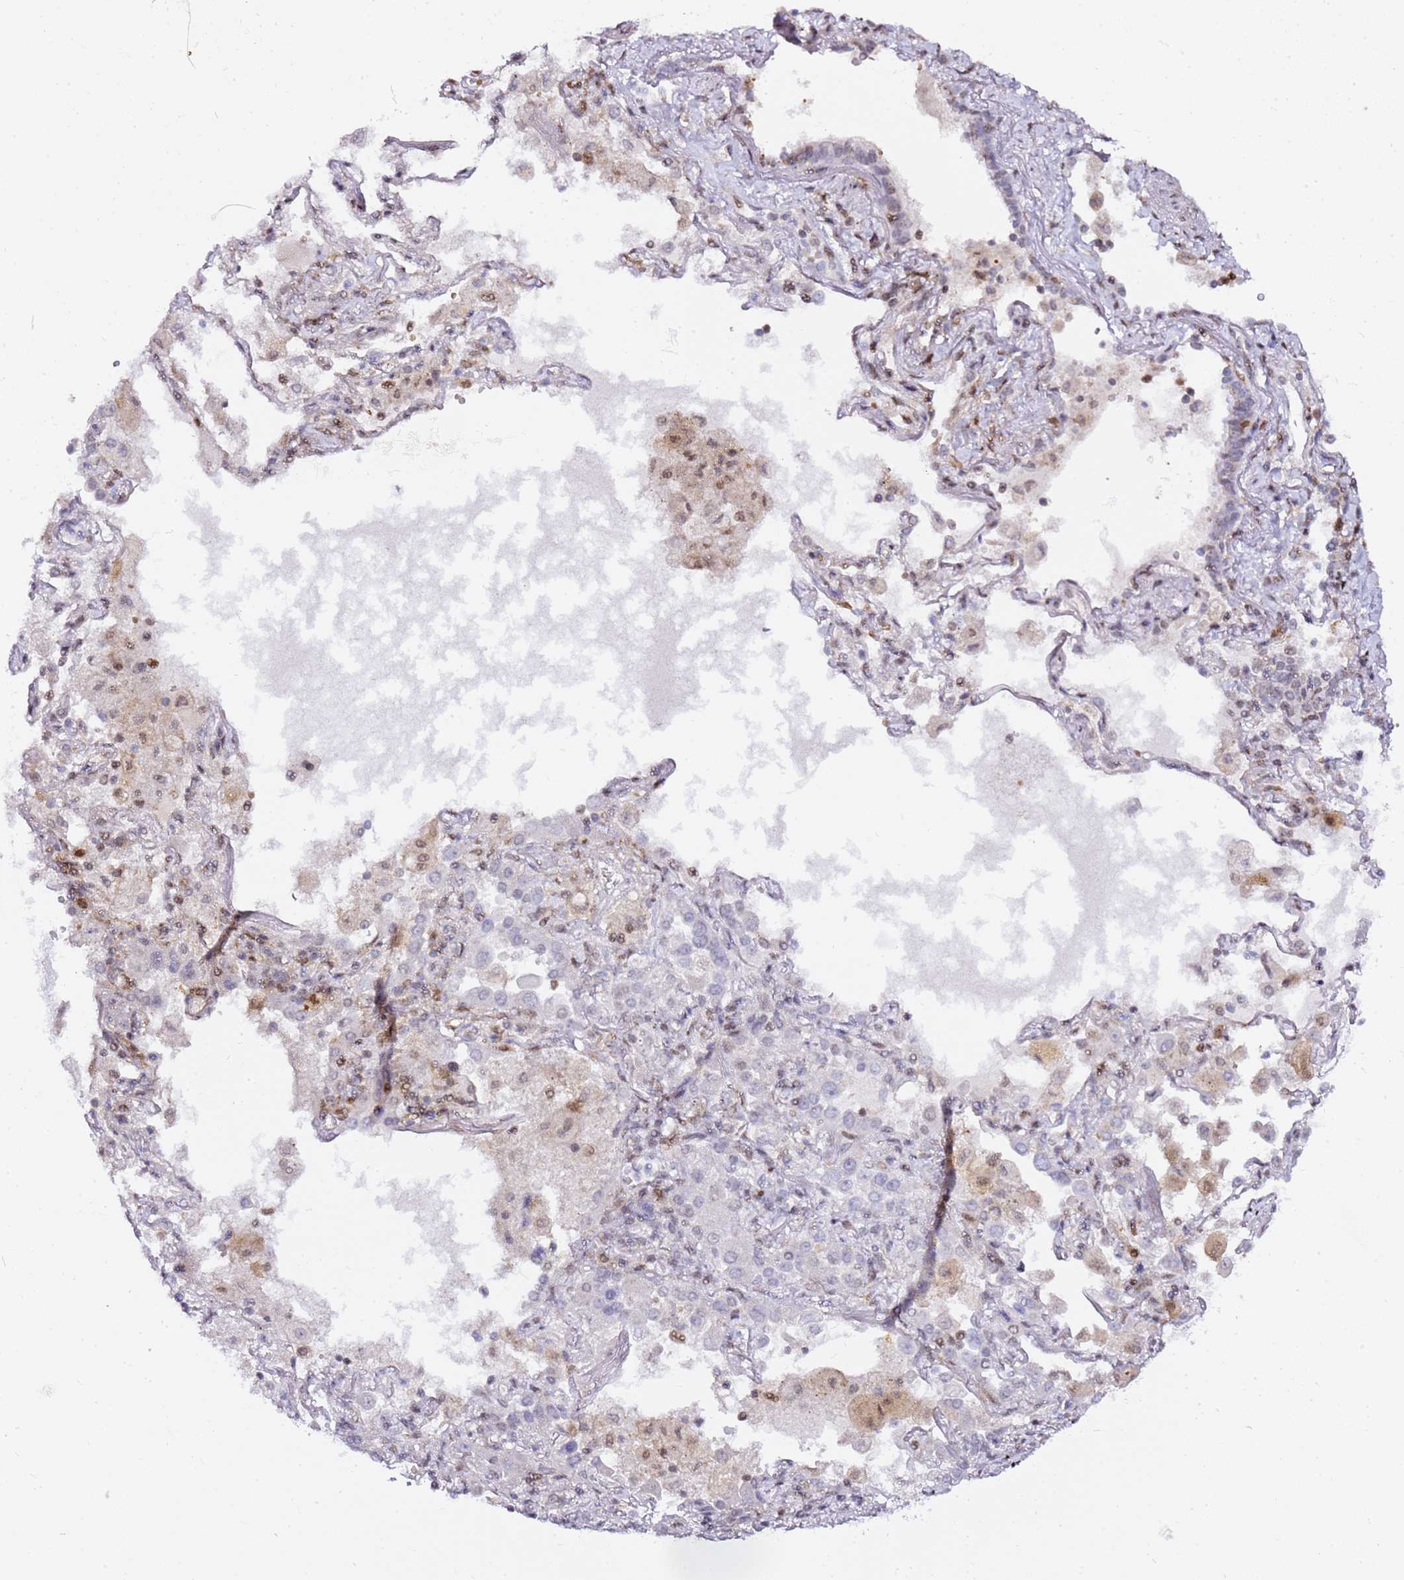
{"staining": {"intensity": "negative", "quantity": "none", "location": "none"}, "tissue": "lung cancer", "cell_type": "Tumor cells", "image_type": "cancer", "snomed": [{"axis": "morphology", "description": "Squamous cell carcinoma, NOS"}, {"axis": "topography", "description": "Lung"}], "caption": "A histopathology image of lung cancer stained for a protein shows no brown staining in tumor cells.", "gene": "GBP2", "patient": {"sex": "female", "age": 73}}